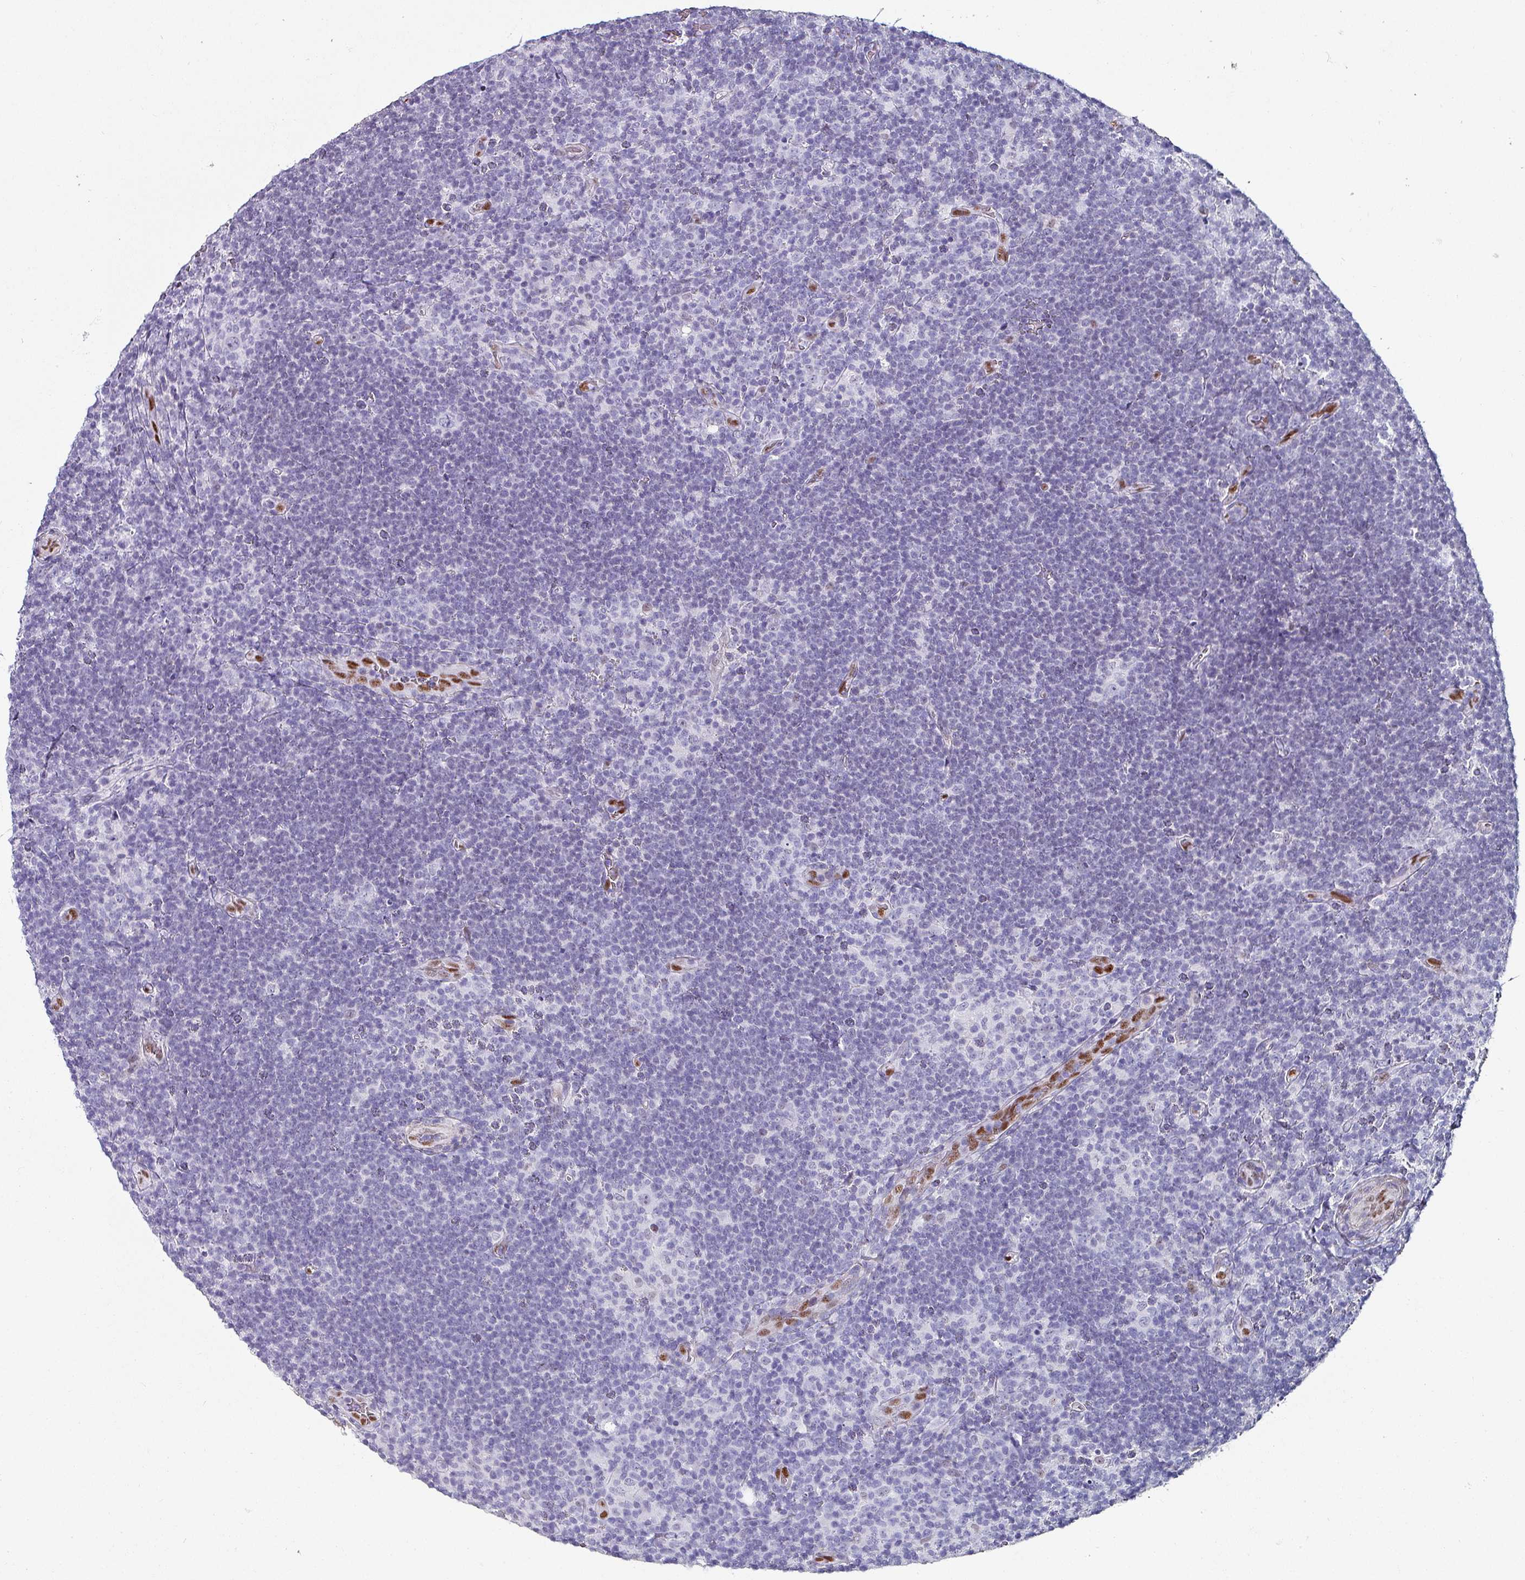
{"staining": {"intensity": "negative", "quantity": "none", "location": "none"}, "tissue": "lymphoma", "cell_type": "Tumor cells", "image_type": "cancer", "snomed": [{"axis": "morphology", "description": "Hodgkin's disease, NOS"}, {"axis": "topography", "description": "Lymph node"}], "caption": "DAB immunohistochemical staining of human Hodgkin's disease shows no significant expression in tumor cells.", "gene": "ZNF816-ZNF321P", "patient": {"sex": "female", "age": 57}}